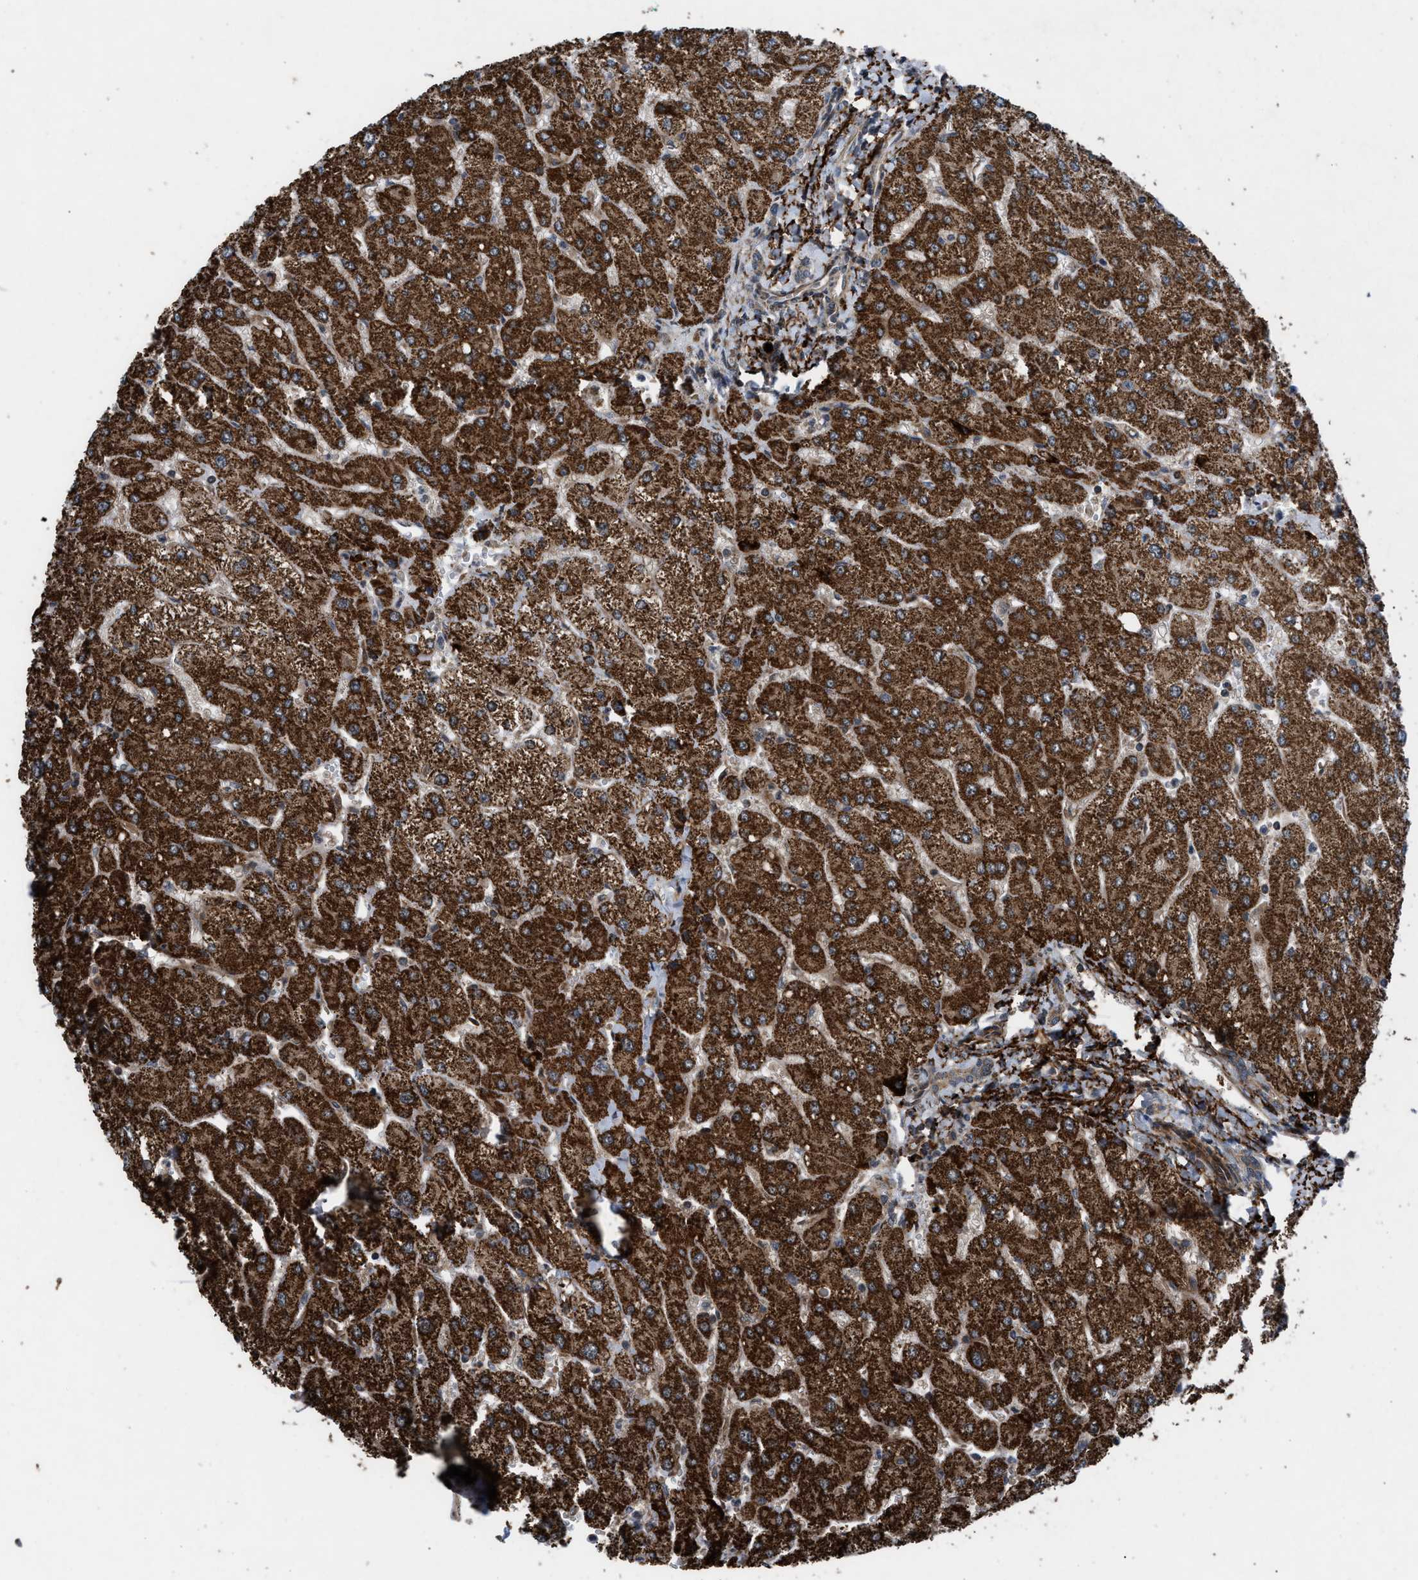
{"staining": {"intensity": "weak", "quantity": ">75%", "location": "cytoplasmic/membranous"}, "tissue": "liver", "cell_type": "Cholangiocytes", "image_type": "normal", "snomed": [{"axis": "morphology", "description": "Normal tissue, NOS"}, {"axis": "topography", "description": "Liver"}], "caption": "Immunohistochemistry histopathology image of benign liver: human liver stained using immunohistochemistry exhibits low levels of weak protein expression localized specifically in the cytoplasmic/membranous of cholangiocytes, appearing as a cytoplasmic/membranous brown color.", "gene": "AP3M2", "patient": {"sex": "male", "age": 55}}